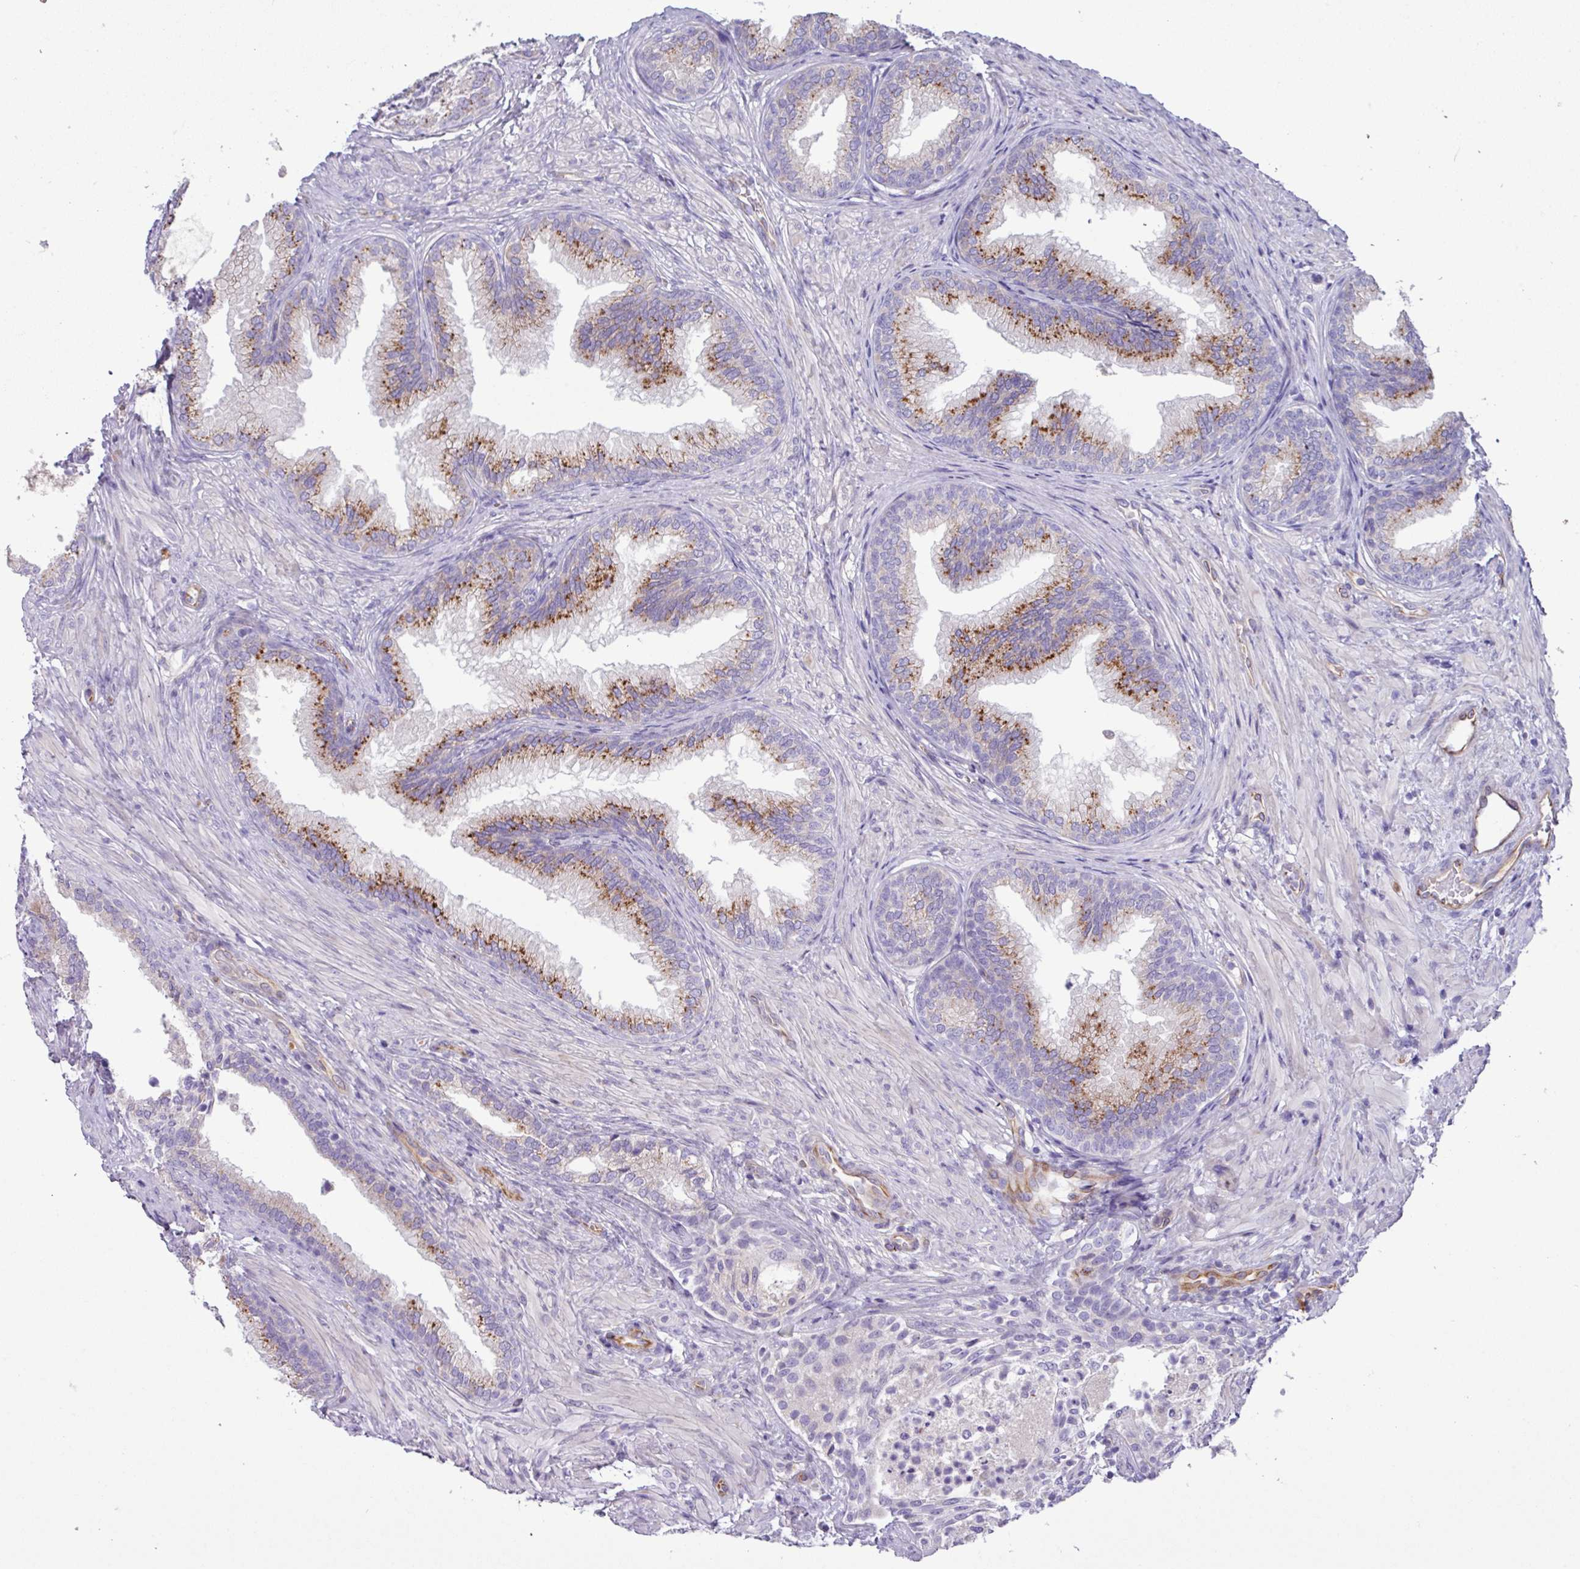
{"staining": {"intensity": "strong", "quantity": "25%-75%", "location": "cytoplasmic/membranous"}, "tissue": "prostate", "cell_type": "Glandular cells", "image_type": "normal", "snomed": [{"axis": "morphology", "description": "Normal tissue, NOS"}, {"axis": "topography", "description": "Prostate"}], "caption": "A photomicrograph showing strong cytoplasmic/membranous expression in about 25%-75% of glandular cells in unremarkable prostate, as visualized by brown immunohistochemical staining.", "gene": "MRM2", "patient": {"sex": "male", "age": 76}}